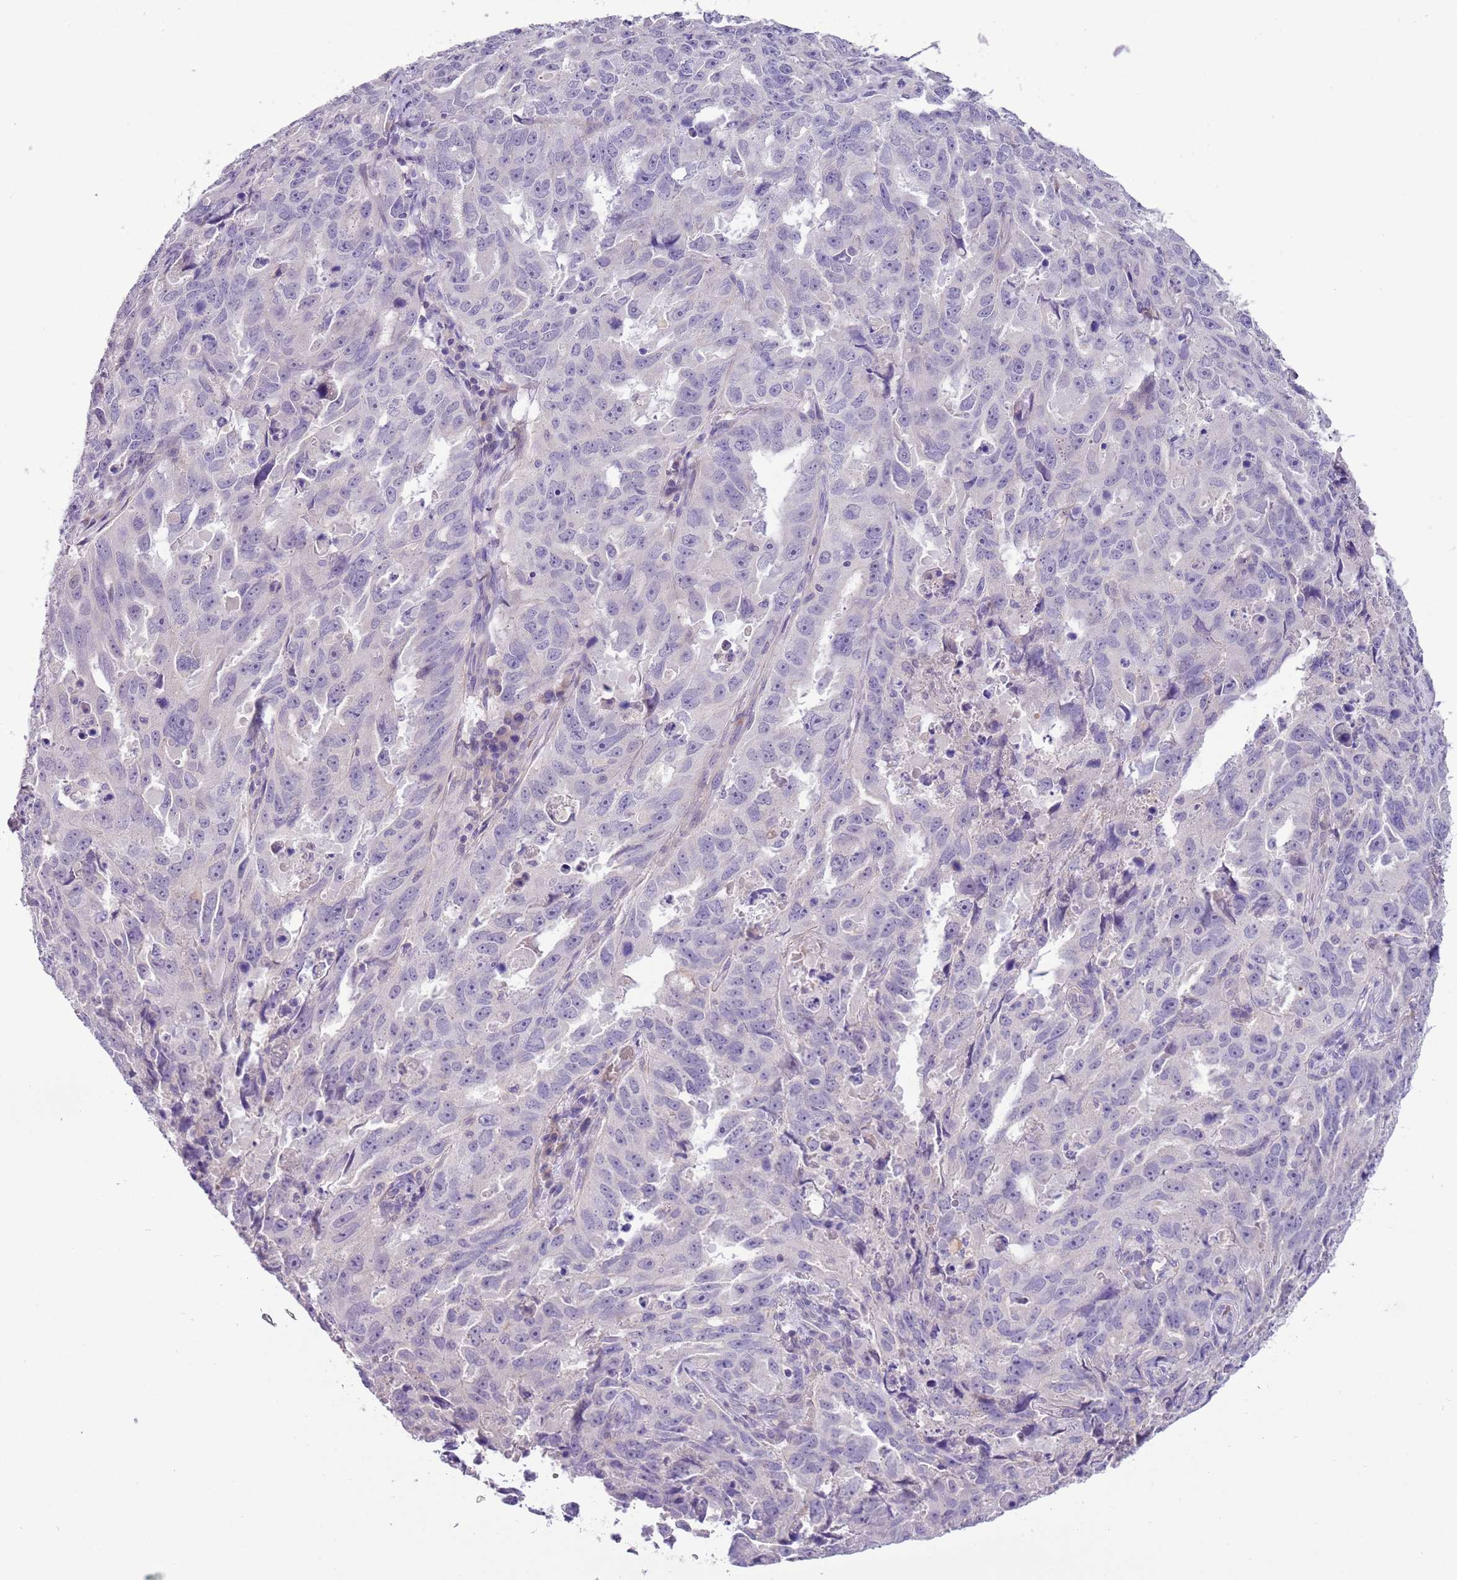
{"staining": {"intensity": "negative", "quantity": "none", "location": "none"}, "tissue": "endometrial cancer", "cell_type": "Tumor cells", "image_type": "cancer", "snomed": [{"axis": "morphology", "description": "Adenocarcinoma, NOS"}, {"axis": "topography", "description": "Endometrium"}], "caption": "The image exhibits no significant positivity in tumor cells of endometrial cancer (adenocarcinoma). The staining is performed using DAB brown chromogen with nuclei counter-stained in using hematoxylin.", "gene": "CFAP73", "patient": {"sex": "female", "age": 65}}